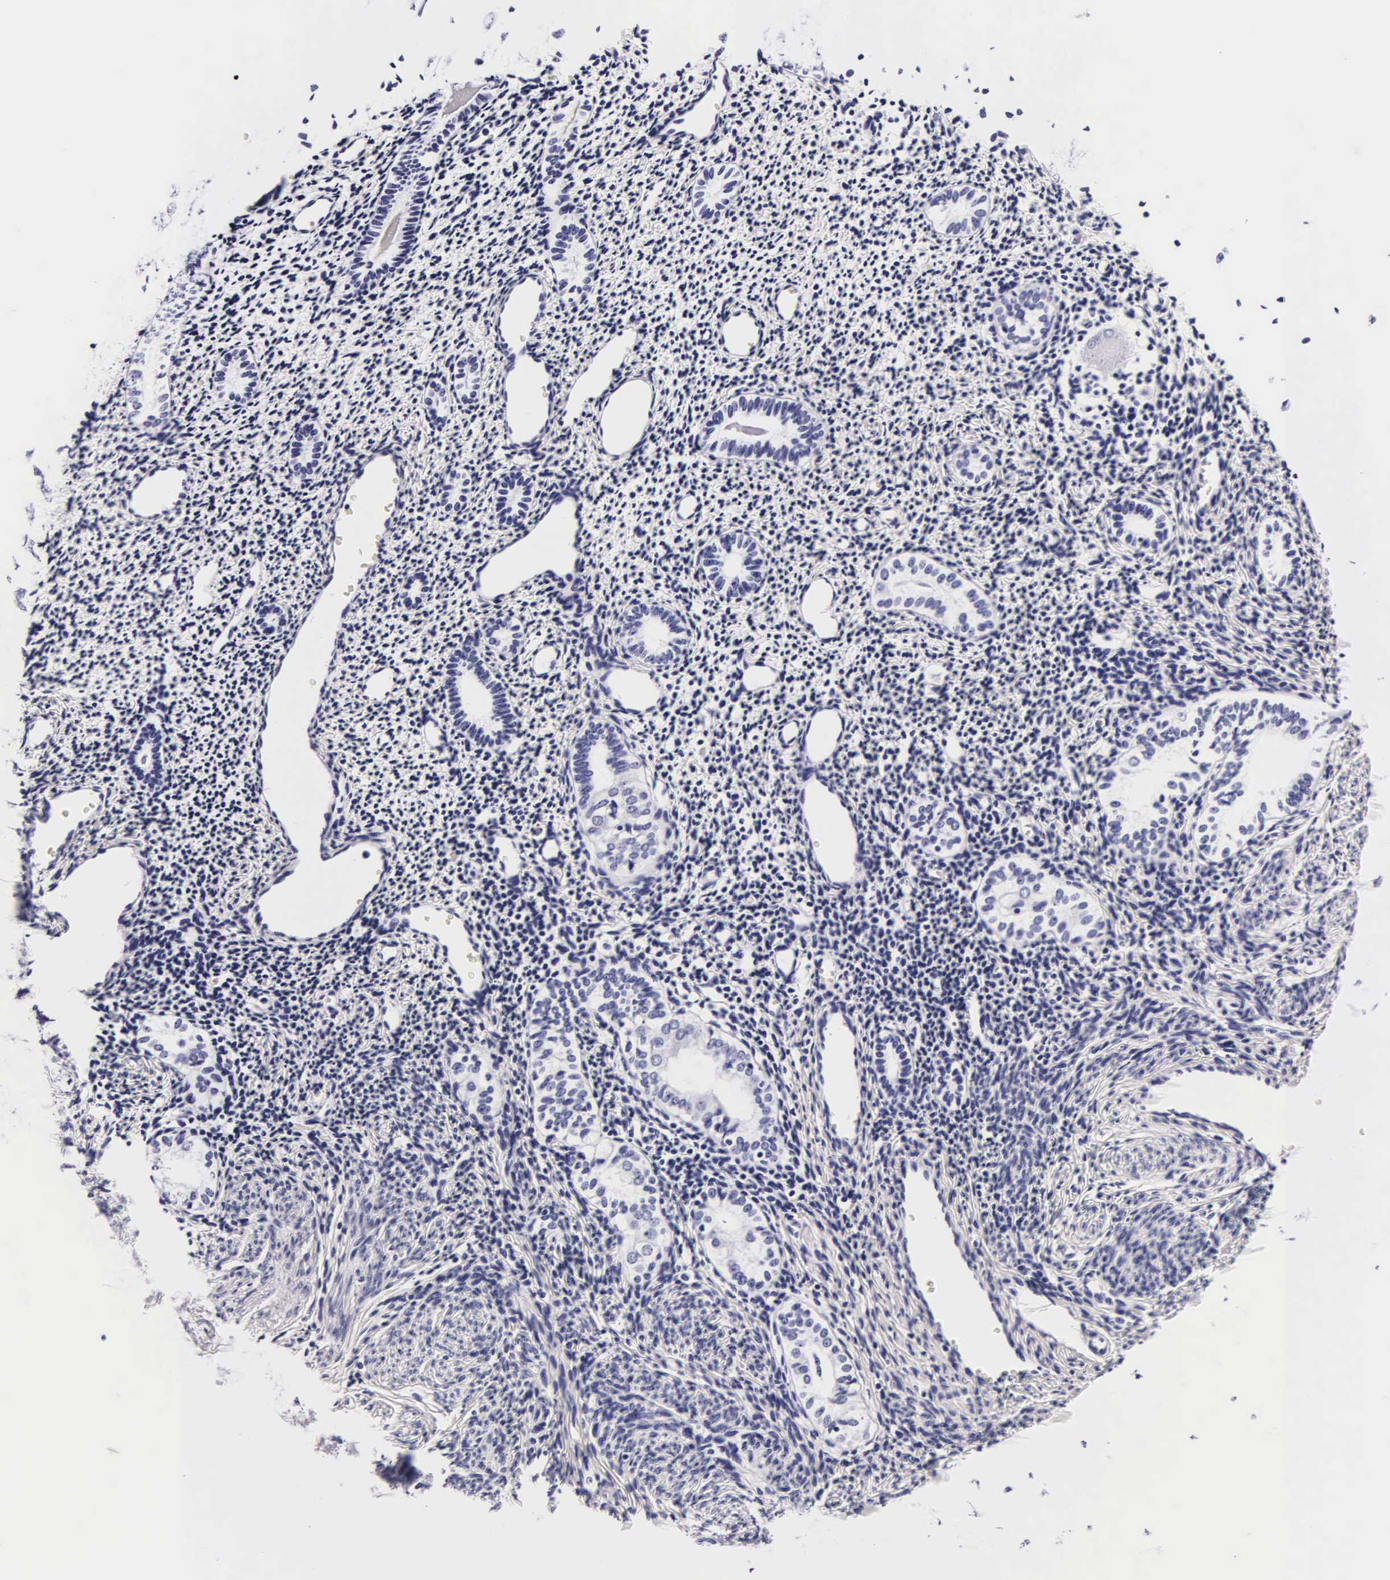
{"staining": {"intensity": "negative", "quantity": "none", "location": "none"}, "tissue": "endometrium", "cell_type": "Cells in endometrial stroma", "image_type": "normal", "snomed": [{"axis": "morphology", "description": "Normal tissue, NOS"}, {"axis": "morphology", "description": "Neoplasm, benign, NOS"}, {"axis": "topography", "description": "Uterus"}], "caption": "Immunohistochemical staining of normal endometrium demonstrates no significant positivity in cells in endometrial stroma.", "gene": "DGCR2", "patient": {"sex": "female", "age": 55}}